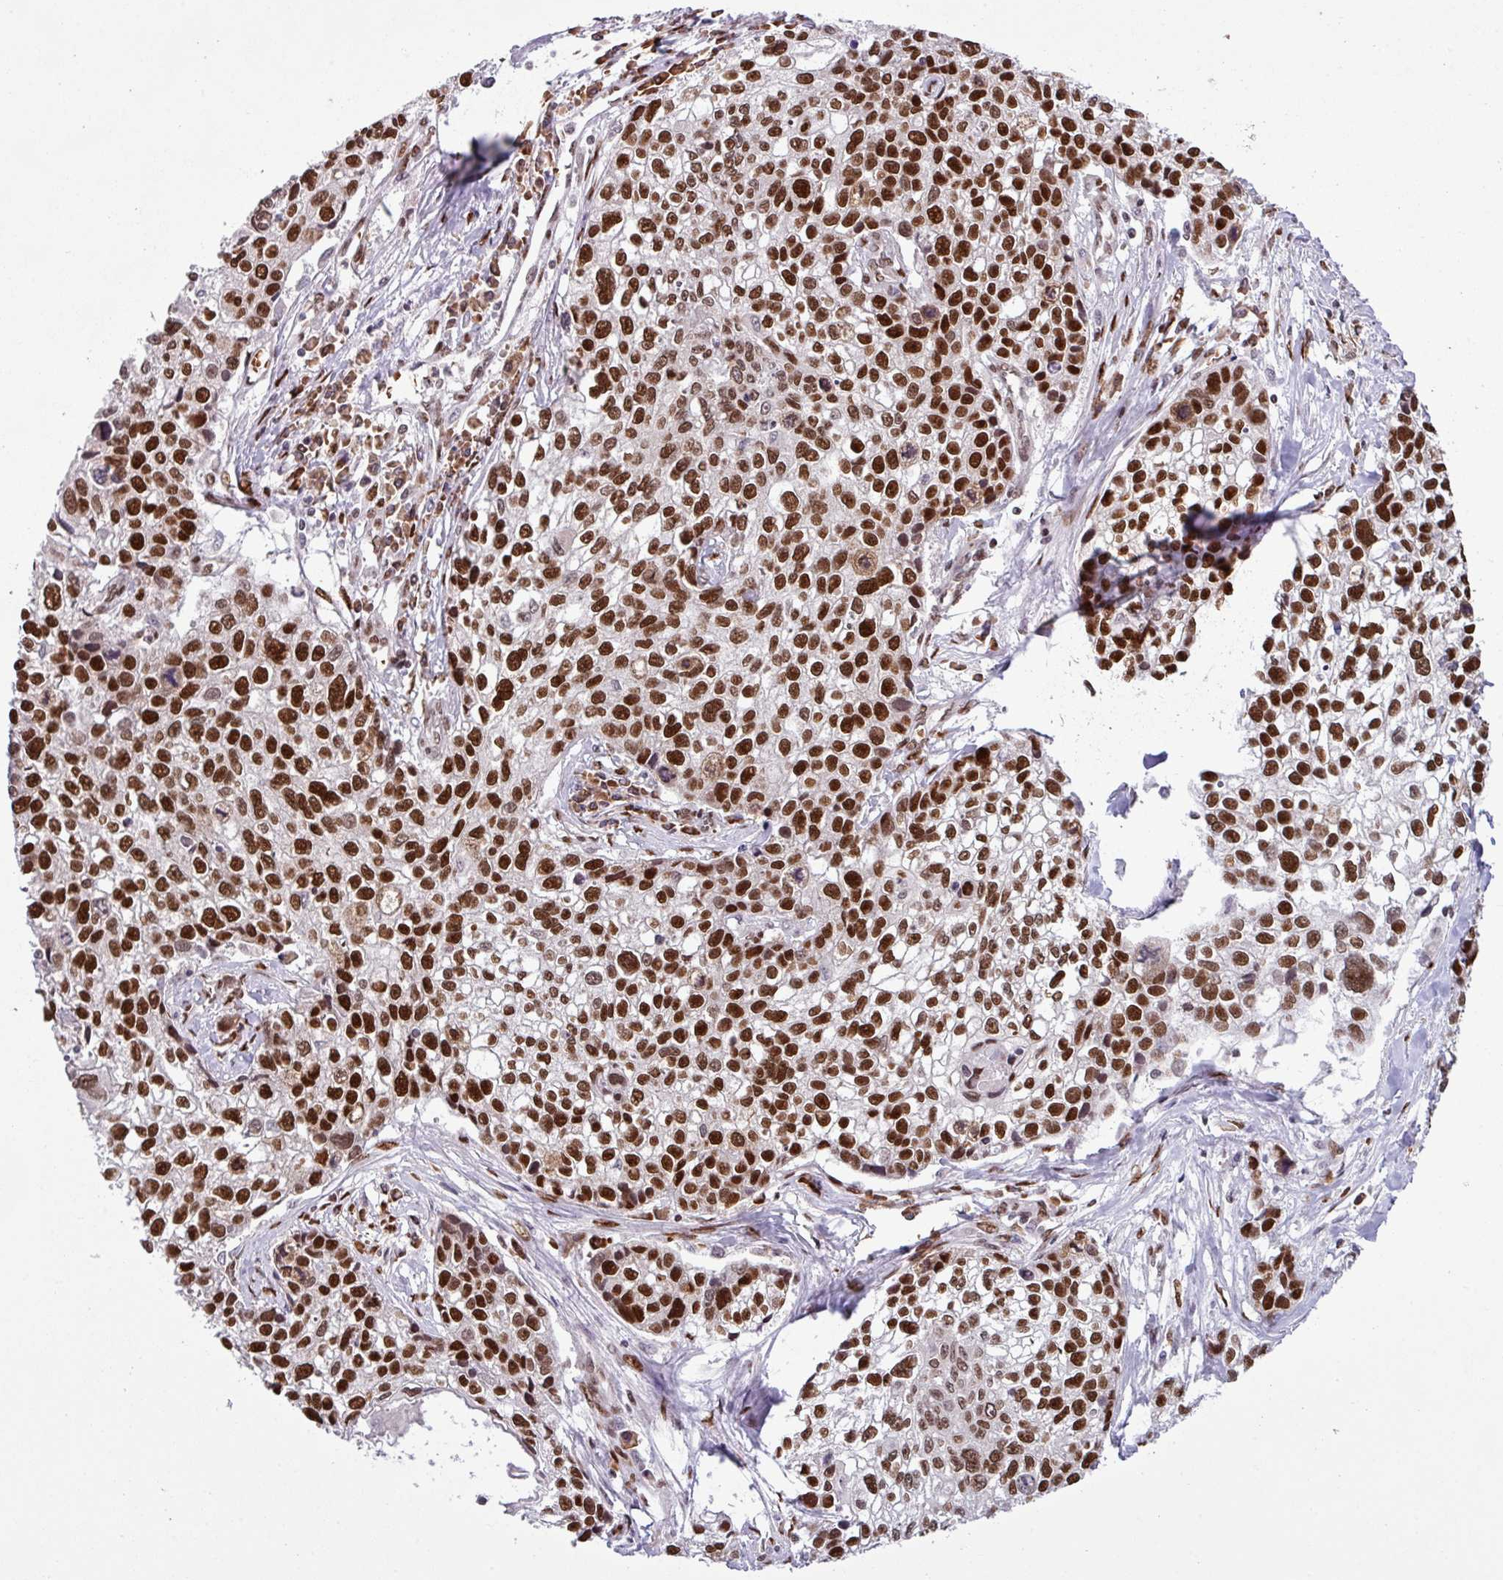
{"staining": {"intensity": "strong", "quantity": ">75%", "location": "nuclear"}, "tissue": "lung cancer", "cell_type": "Tumor cells", "image_type": "cancer", "snomed": [{"axis": "morphology", "description": "Squamous cell carcinoma, NOS"}, {"axis": "topography", "description": "Lung"}], "caption": "Immunohistochemical staining of squamous cell carcinoma (lung) displays high levels of strong nuclear protein positivity in approximately >75% of tumor cells.", "gene": "PRDM5", "patient": {"sex": "male", "age": 74}}